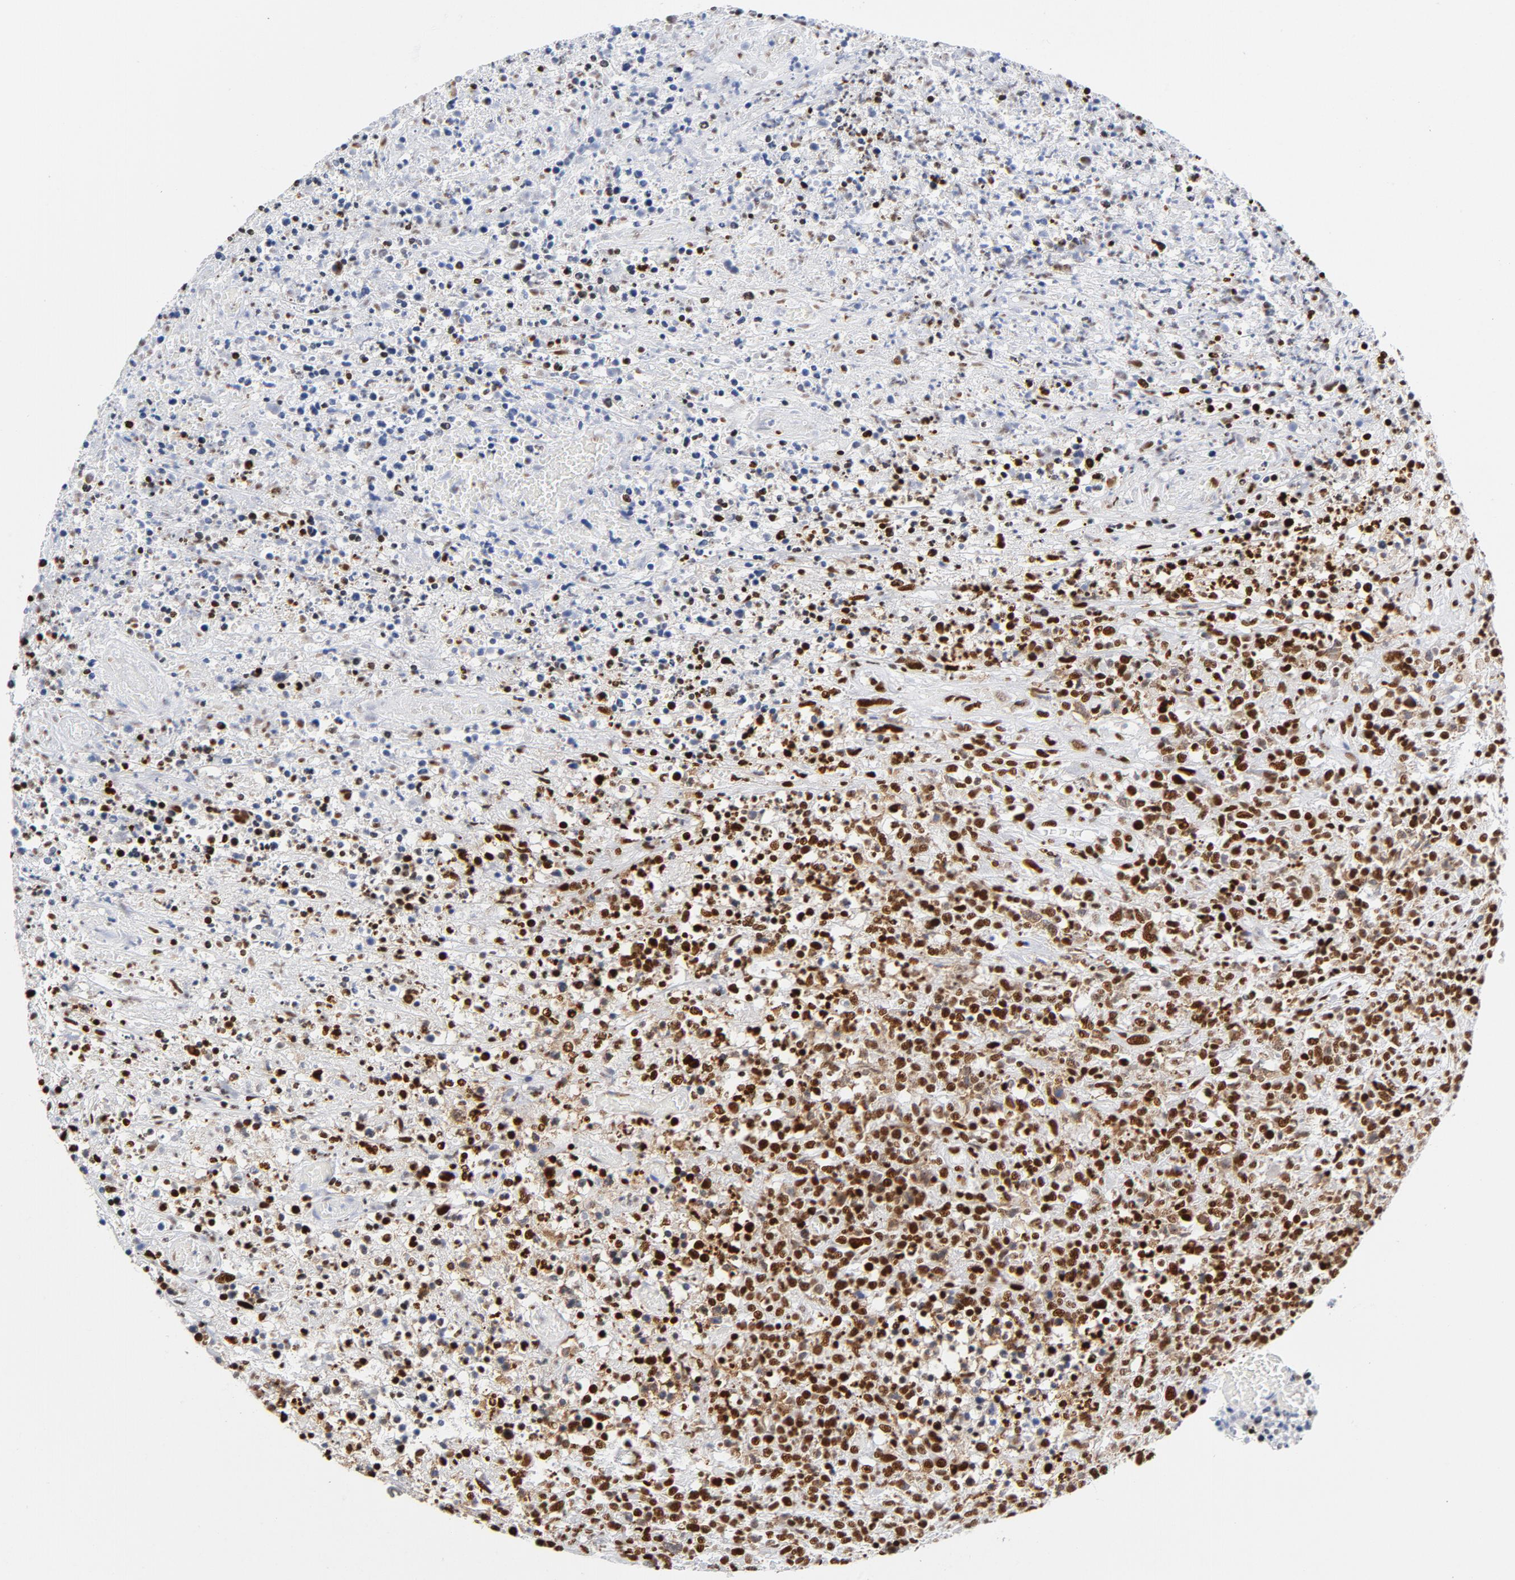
{"staining": {"intensity": "strong", "quantity": ">75%", "location": "nuclear"}, "tissue": "lymphoma", "cell_type": "Tumor cells", "image_type": "cancer", "snomed": [{"axis": "morphology", "description": "Malignant lymphoma, non-Hodgkin's type, High grade"}, {"axis": "topography", "description": "Lymph node"}], "caption": "Human lymphoma stained for a protein (brown) reveals strong nuclear positive positivity in about >75% of tumor cells.", "gene": "XRCC5", "patient": {"sex": "female", "age": 84}}